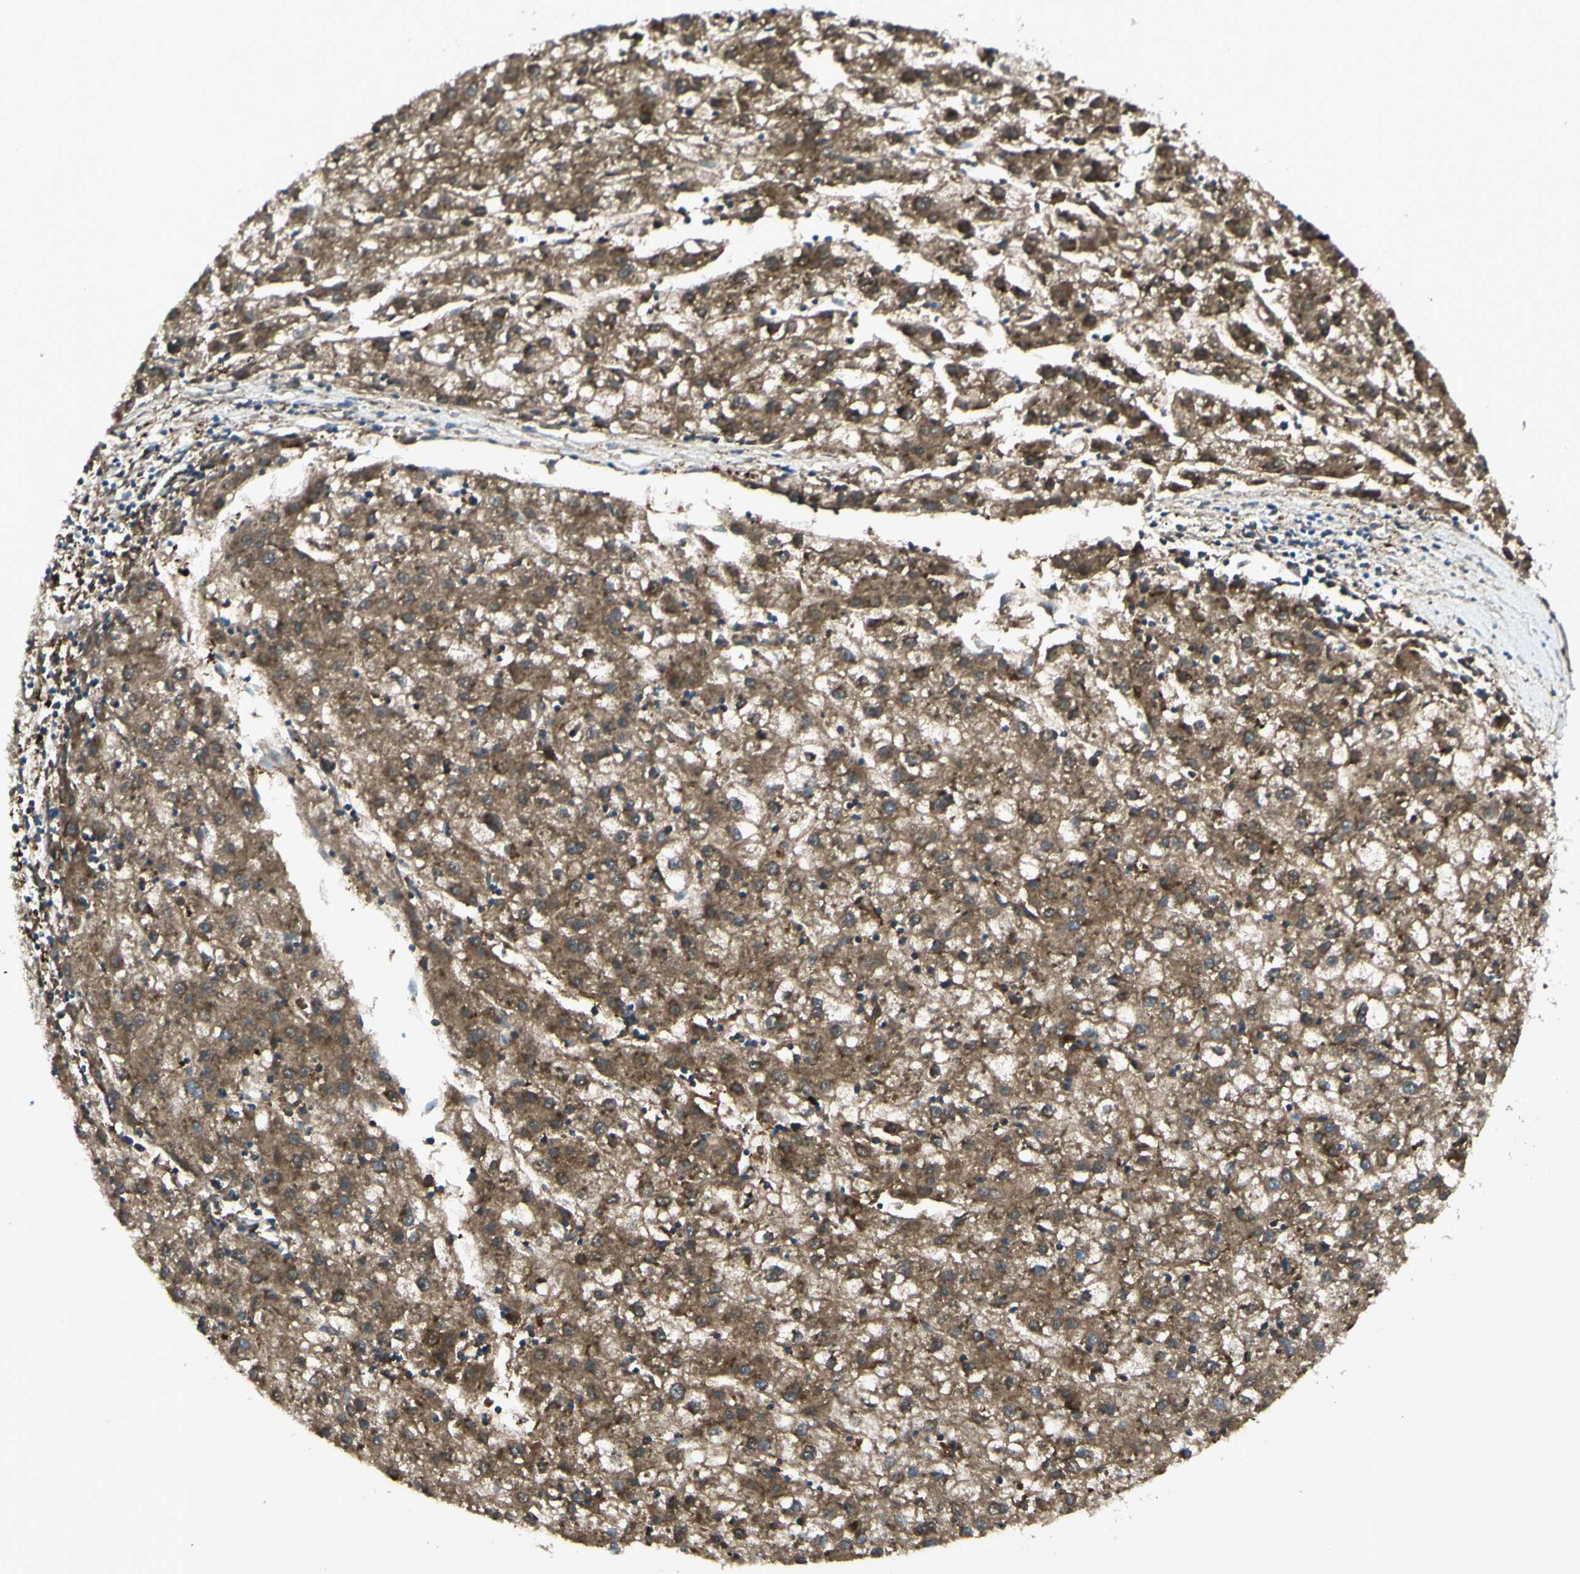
{"staining": {"intensity": "moderate", "quantity": ">75%", "location": "cytoplasmic/membranous"}, "tissue": "liver cancer", "cell_type": "Tumor cells", "image_type": "cancer", "snomed": [{"axis": "morphology", "description": "Carcinoma, Hepatocellular, NOS"}, {"axis": "topography", "description": "Liver"}], "caption": "Tumor cells demonstrate medium levels of moderate cytoplasmic/membranous positivity in approximately >75% of cells in liver cancer. (DAB IHC with brightfield microscopy, high magnification).", "gene": "IGSF9B", "patient": {"sex": "male", "age": 72}}